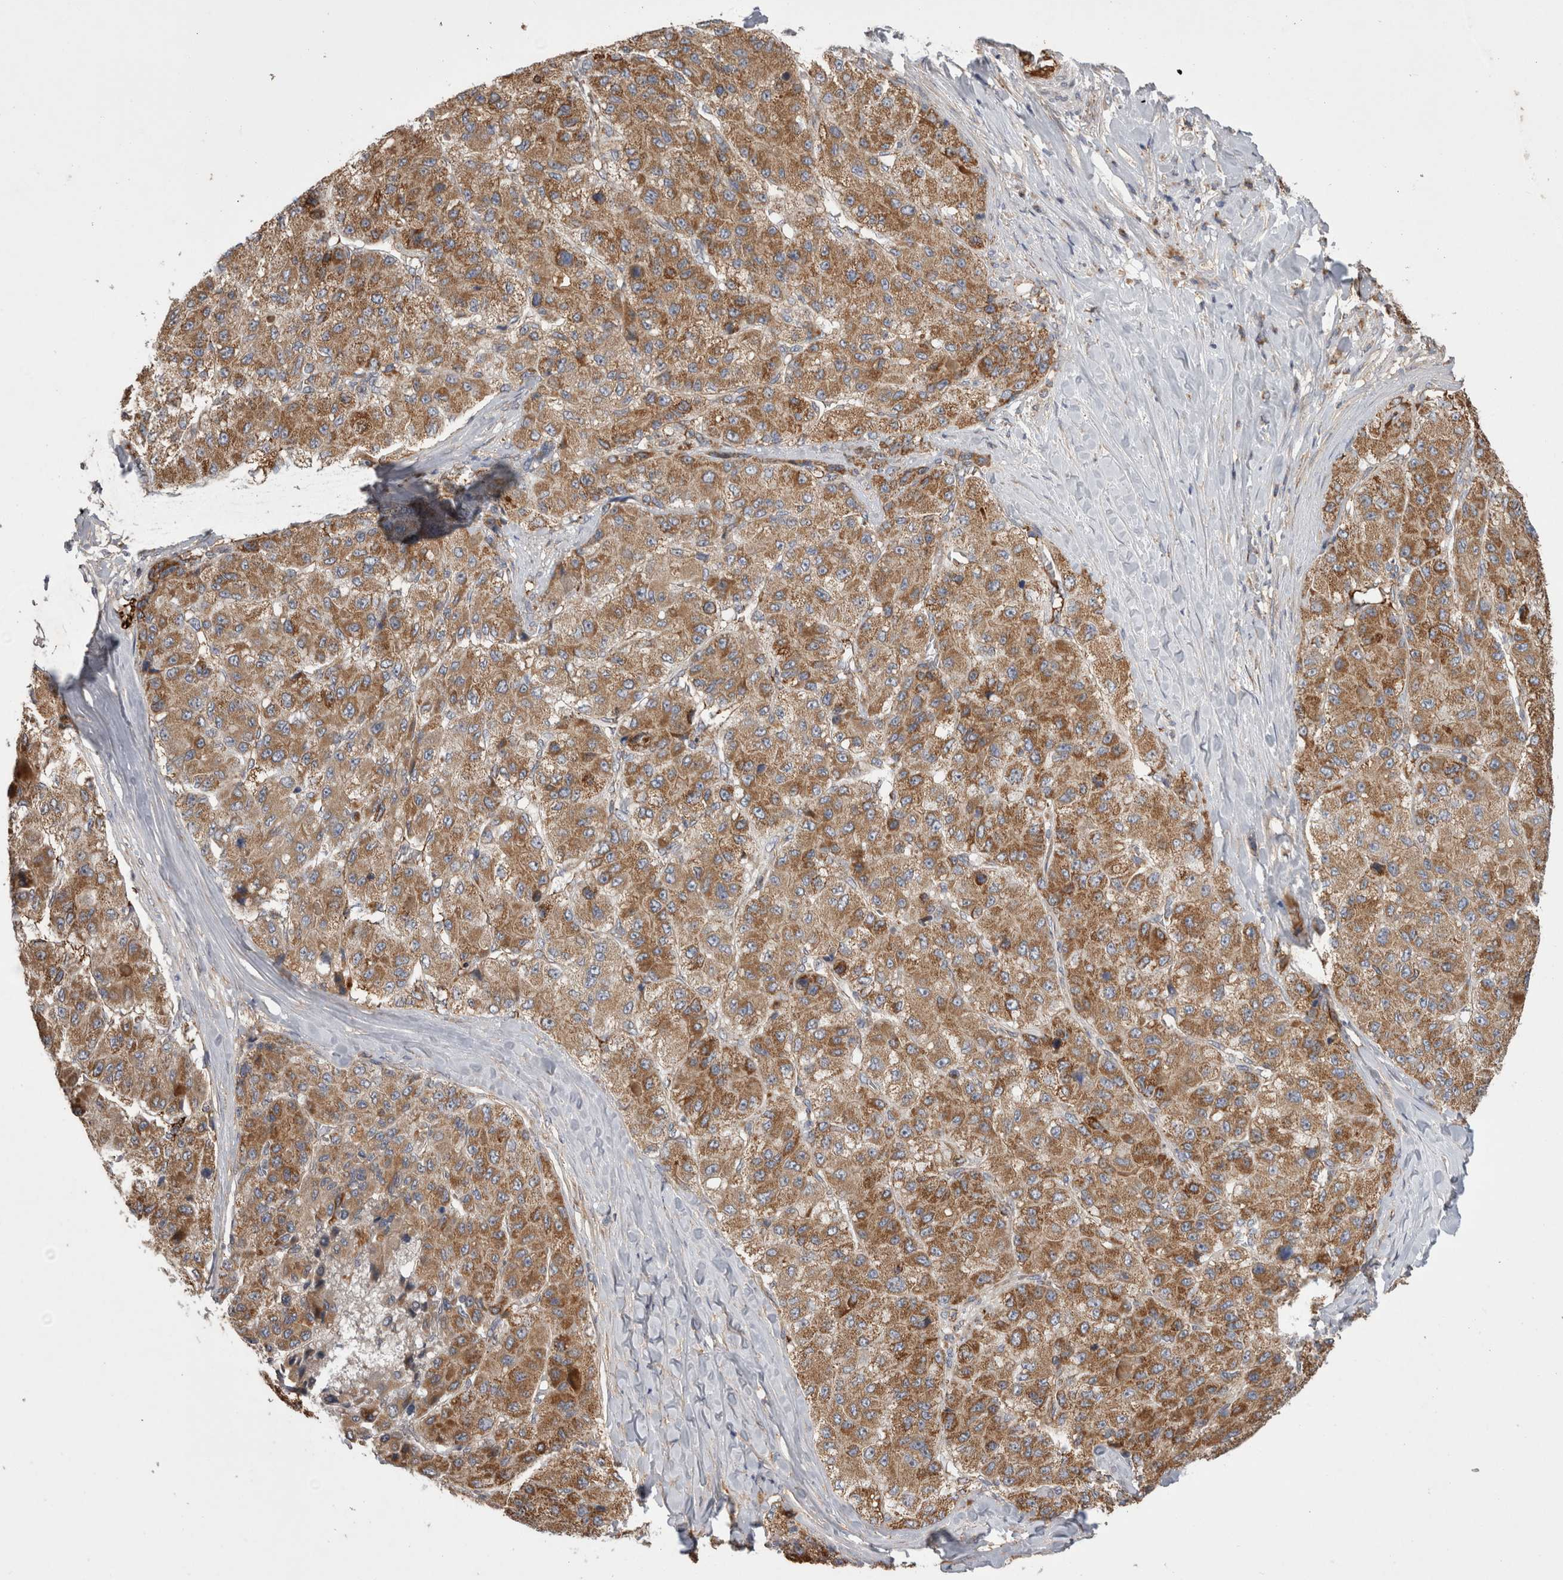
{"staining": {"intensity": "moderate", "quantity": ">75%", "location": "cytoplasmic/membranous"}, "tissue": "liver cancer", "cell_type": "Tumor cells", "image_type": "cancer", "snomed": [{"axis": "morphology", "description": "Carcinoma, Hepatocellular, NOS"}, {"axis": "topography", "description": "Liver"}], "caption": "This is an image of immunohistochemistry staining of liver cancer (hepatocellular carcinoma), which shows moderate positivity in the cytoplasmic/membranous of tumor cells.", "gene": "DARS2", "patient": {"sex": "male", "age": 80}}